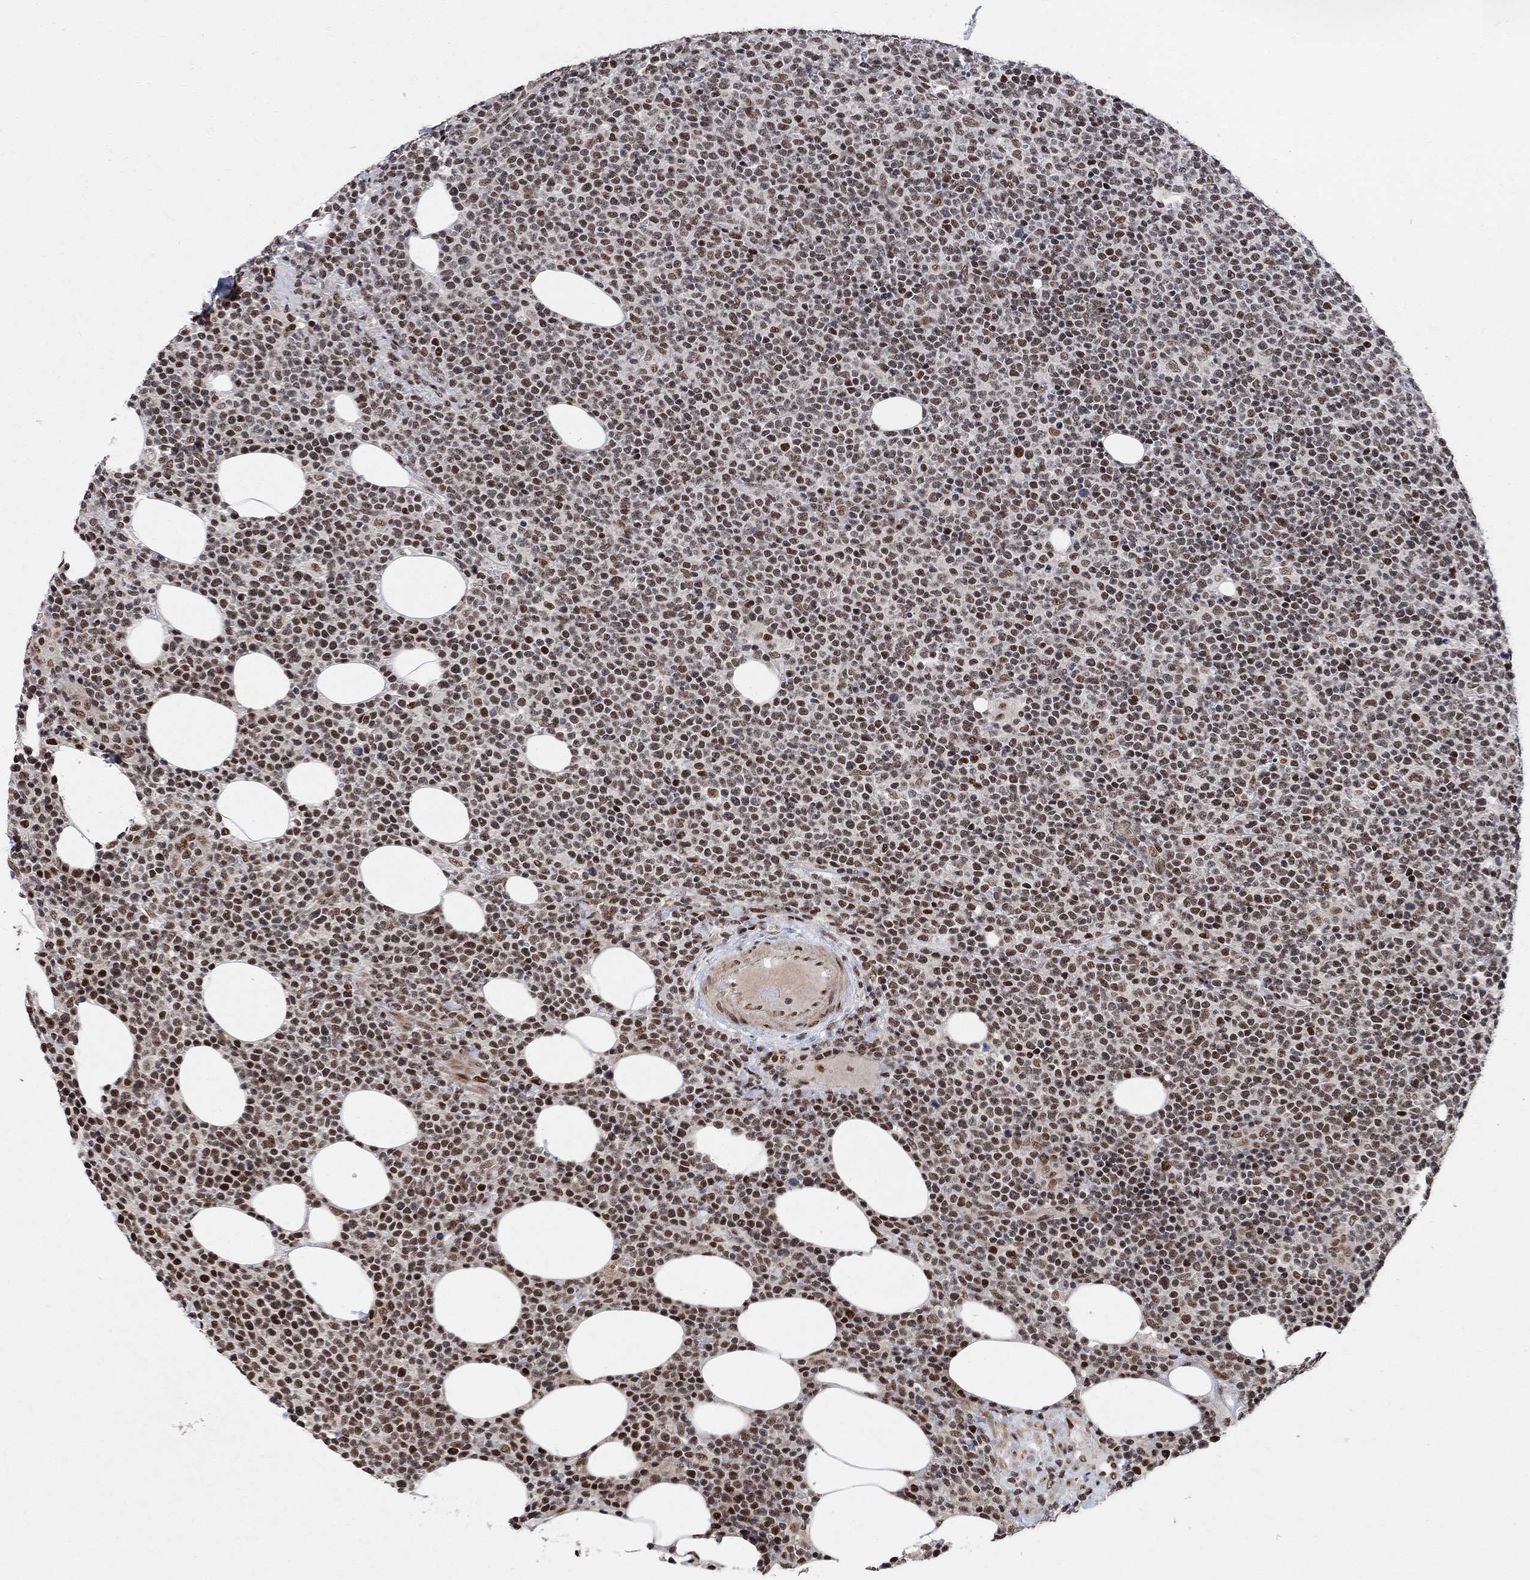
{"staining": {"intensity": "strong", "quantity": "25%-75%", "location": "nuclear"}, "tissue": "lymphoma", "cell_type": "Tumor cells", "image_type": "cancer", "snomed": [{"axis": "morphology", "description": "Malignant lymphoma, non-Hodgkin's type, High grade"}, {"axis": "topography", "description": "Lymph node"}], "caption": "Malignant lymphoma, non-Hodgkin's type (high-grade) was stained to show a protein in brown. There is high levels of strong nuclear expression in about 25%-75% of tumor cells.", "gene": "E4F1", "patient": {"sex": "male", "age": 61}}